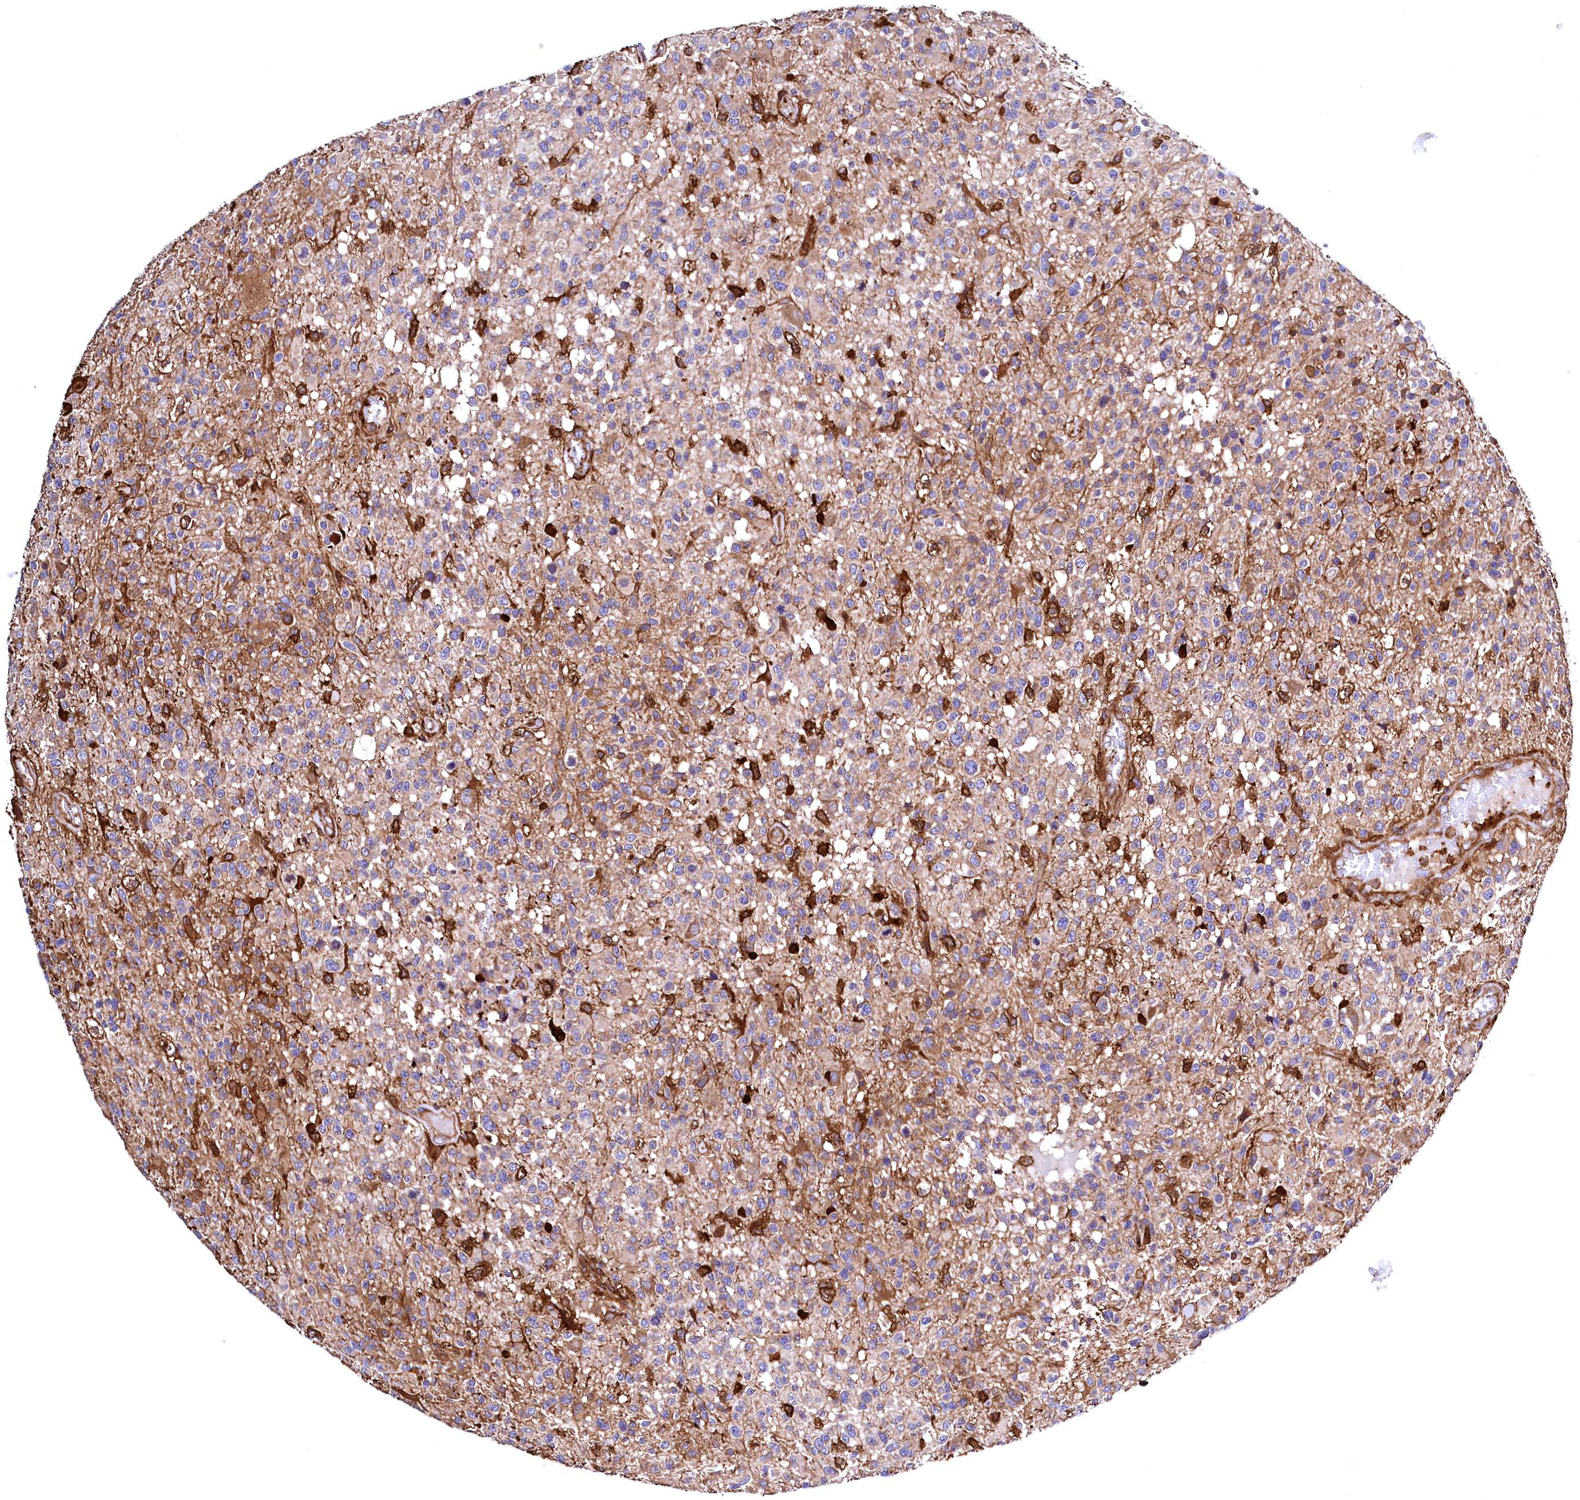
{"staining": {"intensity": "moderate", "quantity": "25%-75%", "location": "cytoplasmic/membranous"}, "tissue": "glioma", "cell_type": "Tumor cells", "image_type": "cancer", "snomed": [{"axis": "morphology", "description": "Glioma, malignant, High grade"}, {"axis": "morphology", "description": "Glioblastoma, NOS"}, {"axis": "topography", "description": "Brain"}], "caption": "A photomicrograph showing moderate cytoplasmic/membranous expression in approximately 25%-75% of tumor cells in glioma, as visualized by brown immunohistochemical staining.", "gene": "STAMBPL1", "patient": {"sex": "male", "age": 60}}